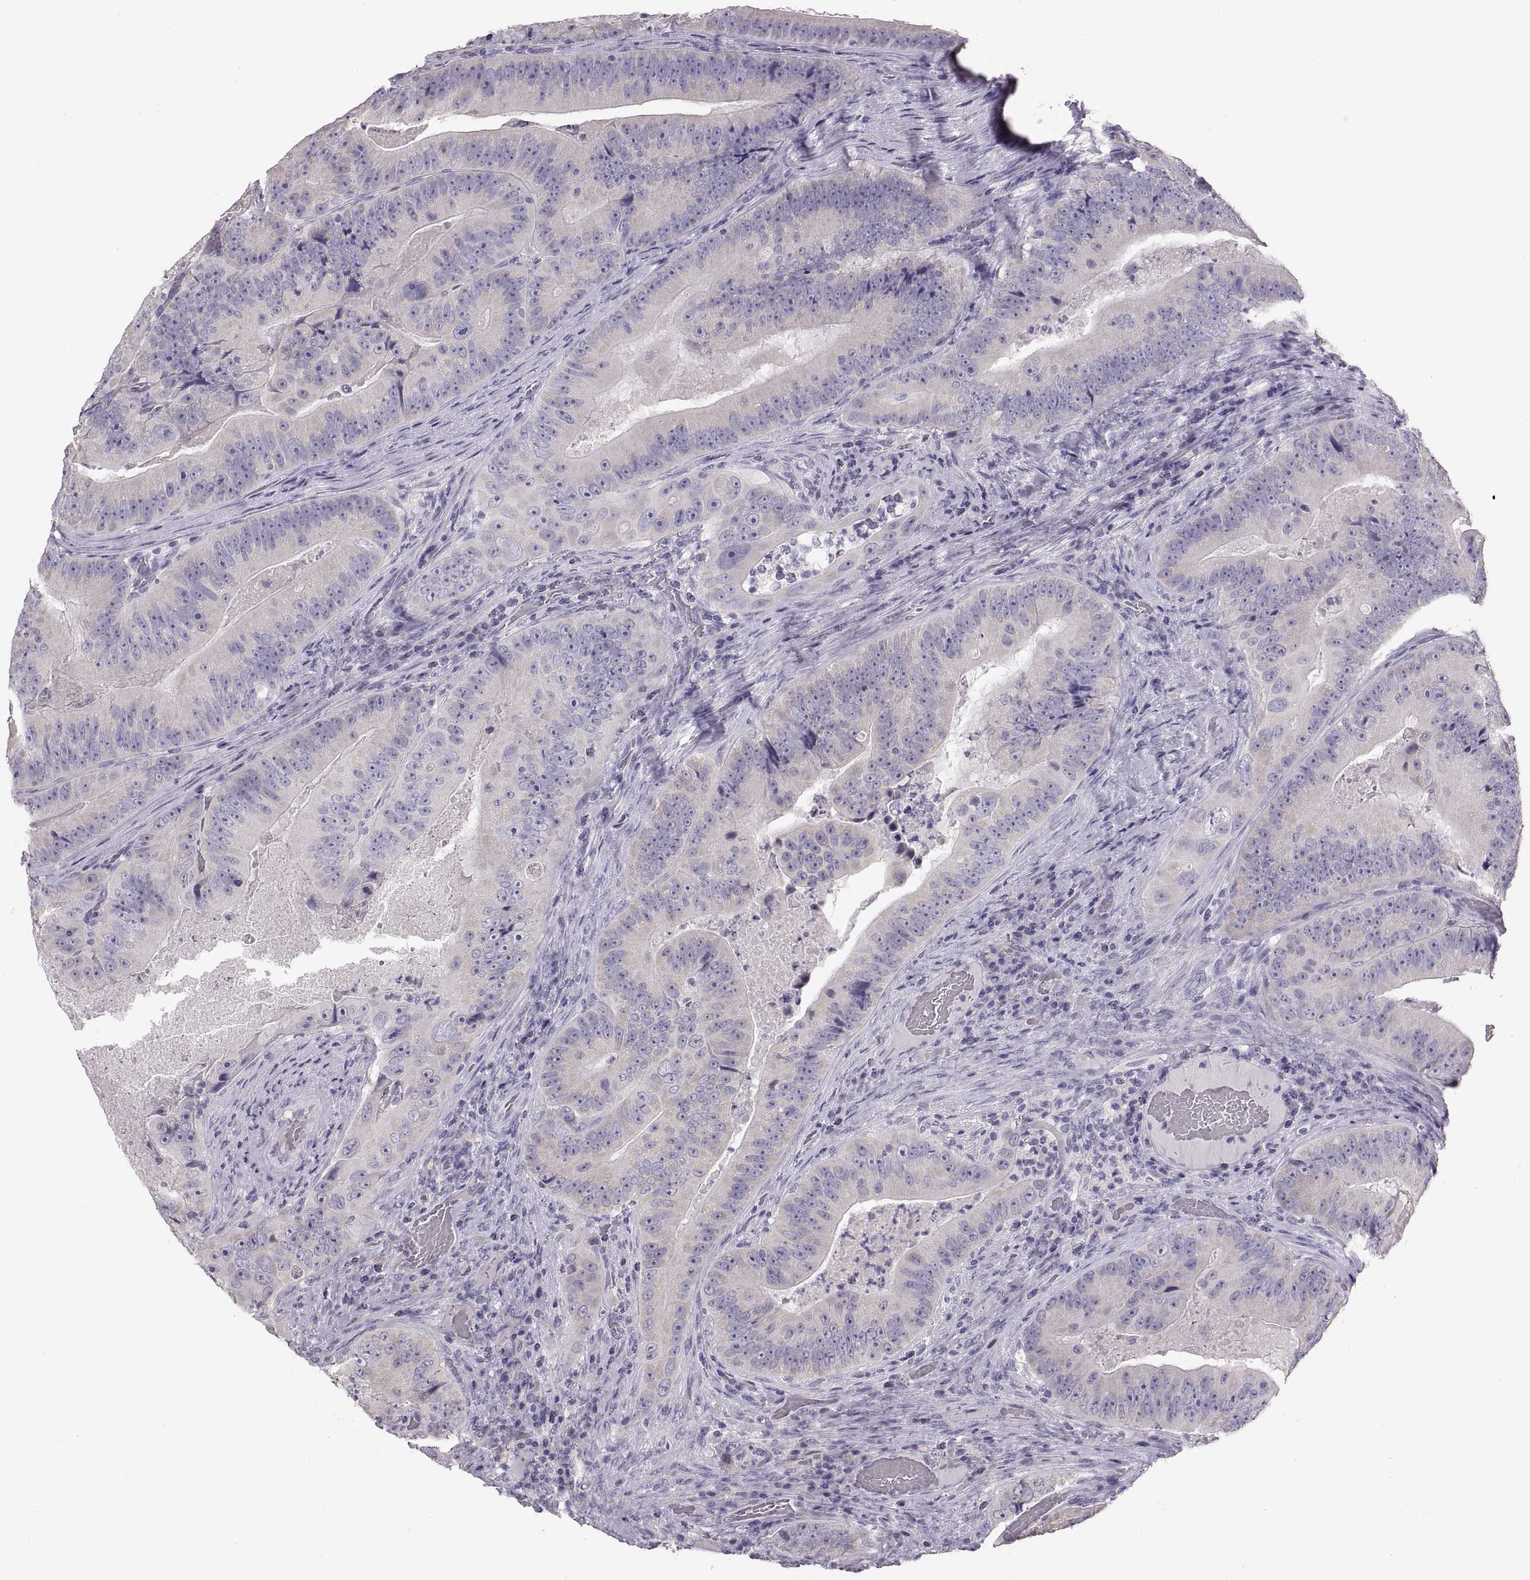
{"staining": {"intensity": "negative", "quantity": "none", "location": "none"}, "tissue": "colorectal cancer", "cell_type": "Tumor cells", "image_type": "cancer", "snomed": [{"axis": "morphology", "description": "Adenocarcinoma, NOS"}, {"axis": "topography", "description": "Colon"}], "caption": "High magnification brightfield microscopy of colorectal adenocarcinoma stained with DAB (brown) and counterstained with hematoxylin (blue): tumor cells show no significant positivity.", "gene": "WBP2NL", "patient": {"sex": "female", "age": 86}}